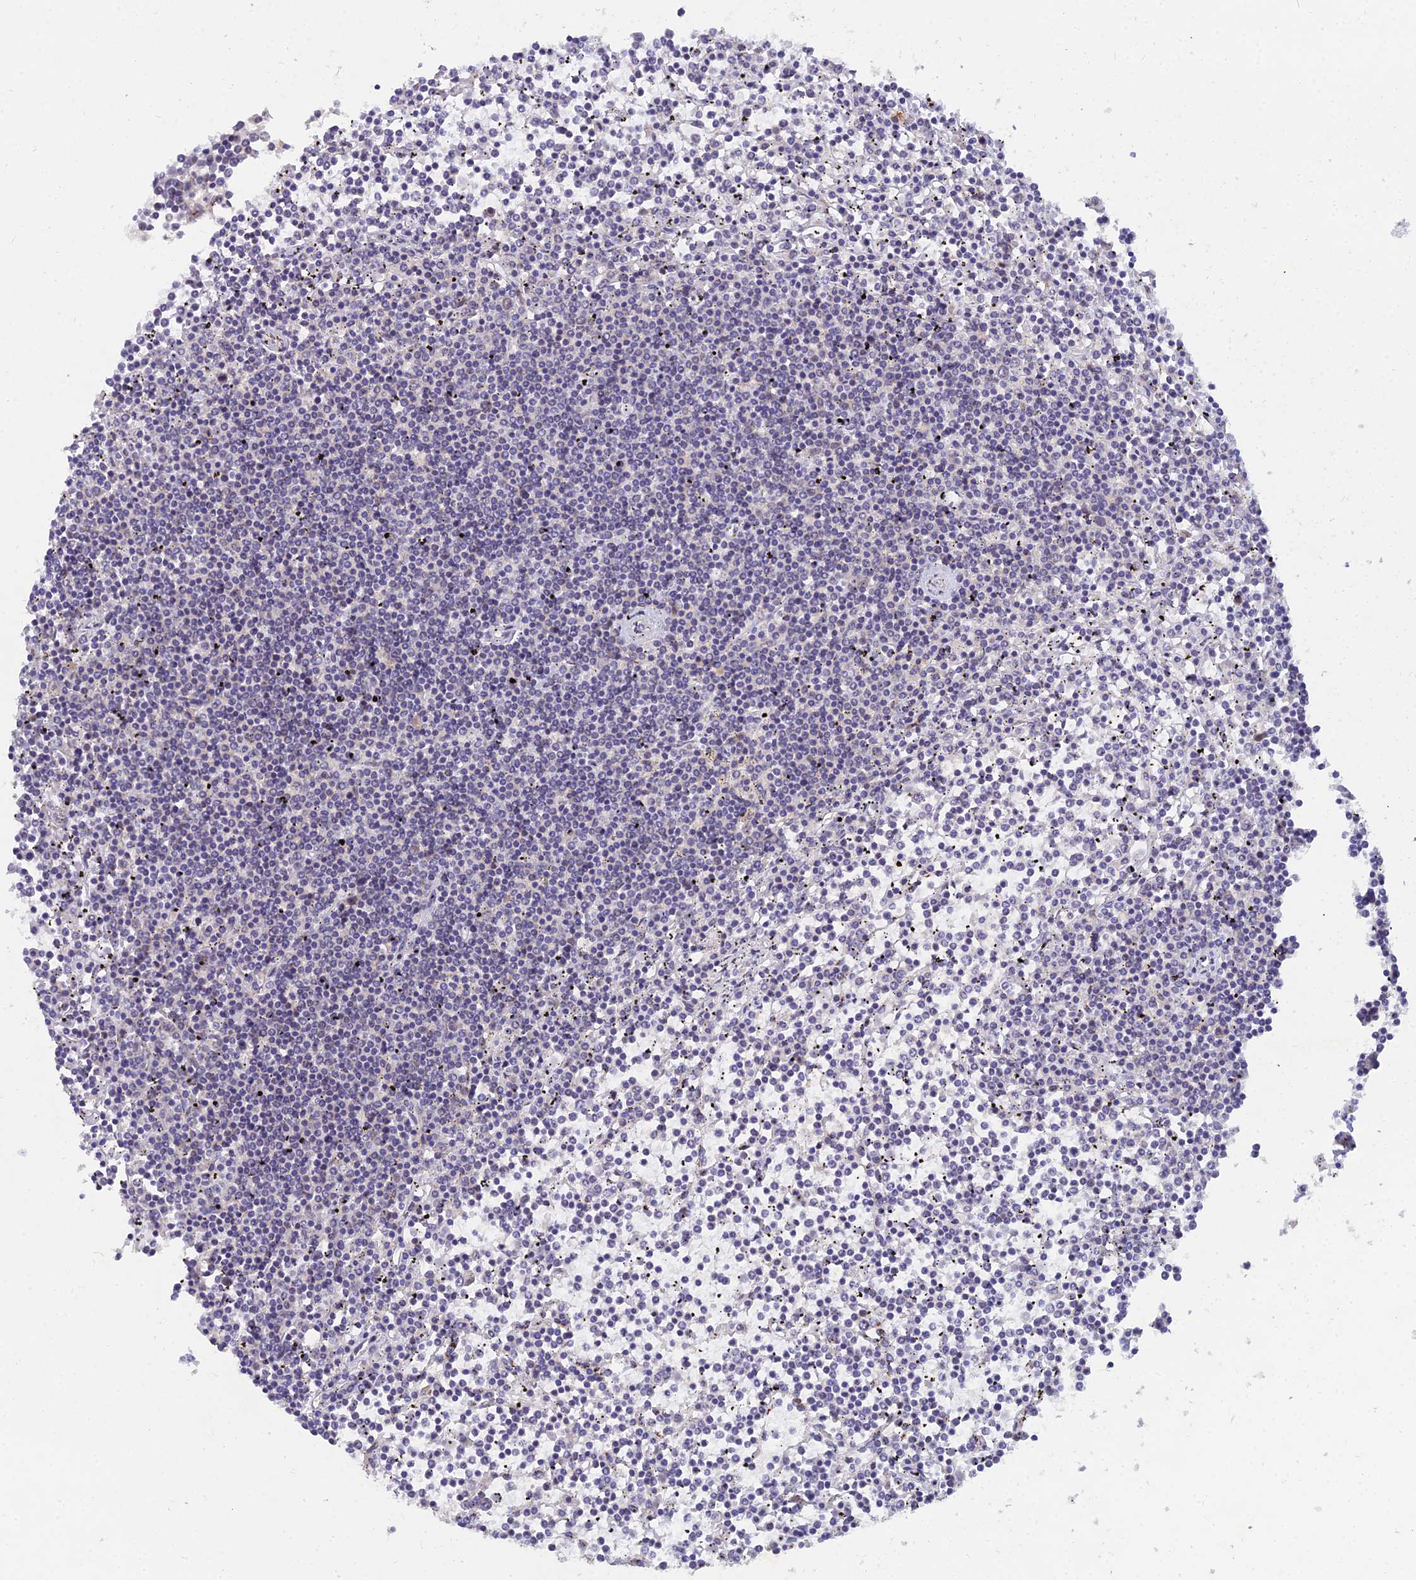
{"staining": {"intensity": "negative", "quantity": "none", "location": "none"}, "tissue": "lymphoma", "cell_type": "Tumor cells", "image_type": "cancer", "snomed": [{"axis": "morphology", "description": "Malignant lymphoma, non-Hodgkin's type, Low grade"}, {"axis": "topography", "description": "Spleen"}], "caption": "The IHC micrograph has no significant expression in tumor cells of lymphoma tissue.", "gene": "THOC3", "patient": {"sex": "female", "age": 19}}